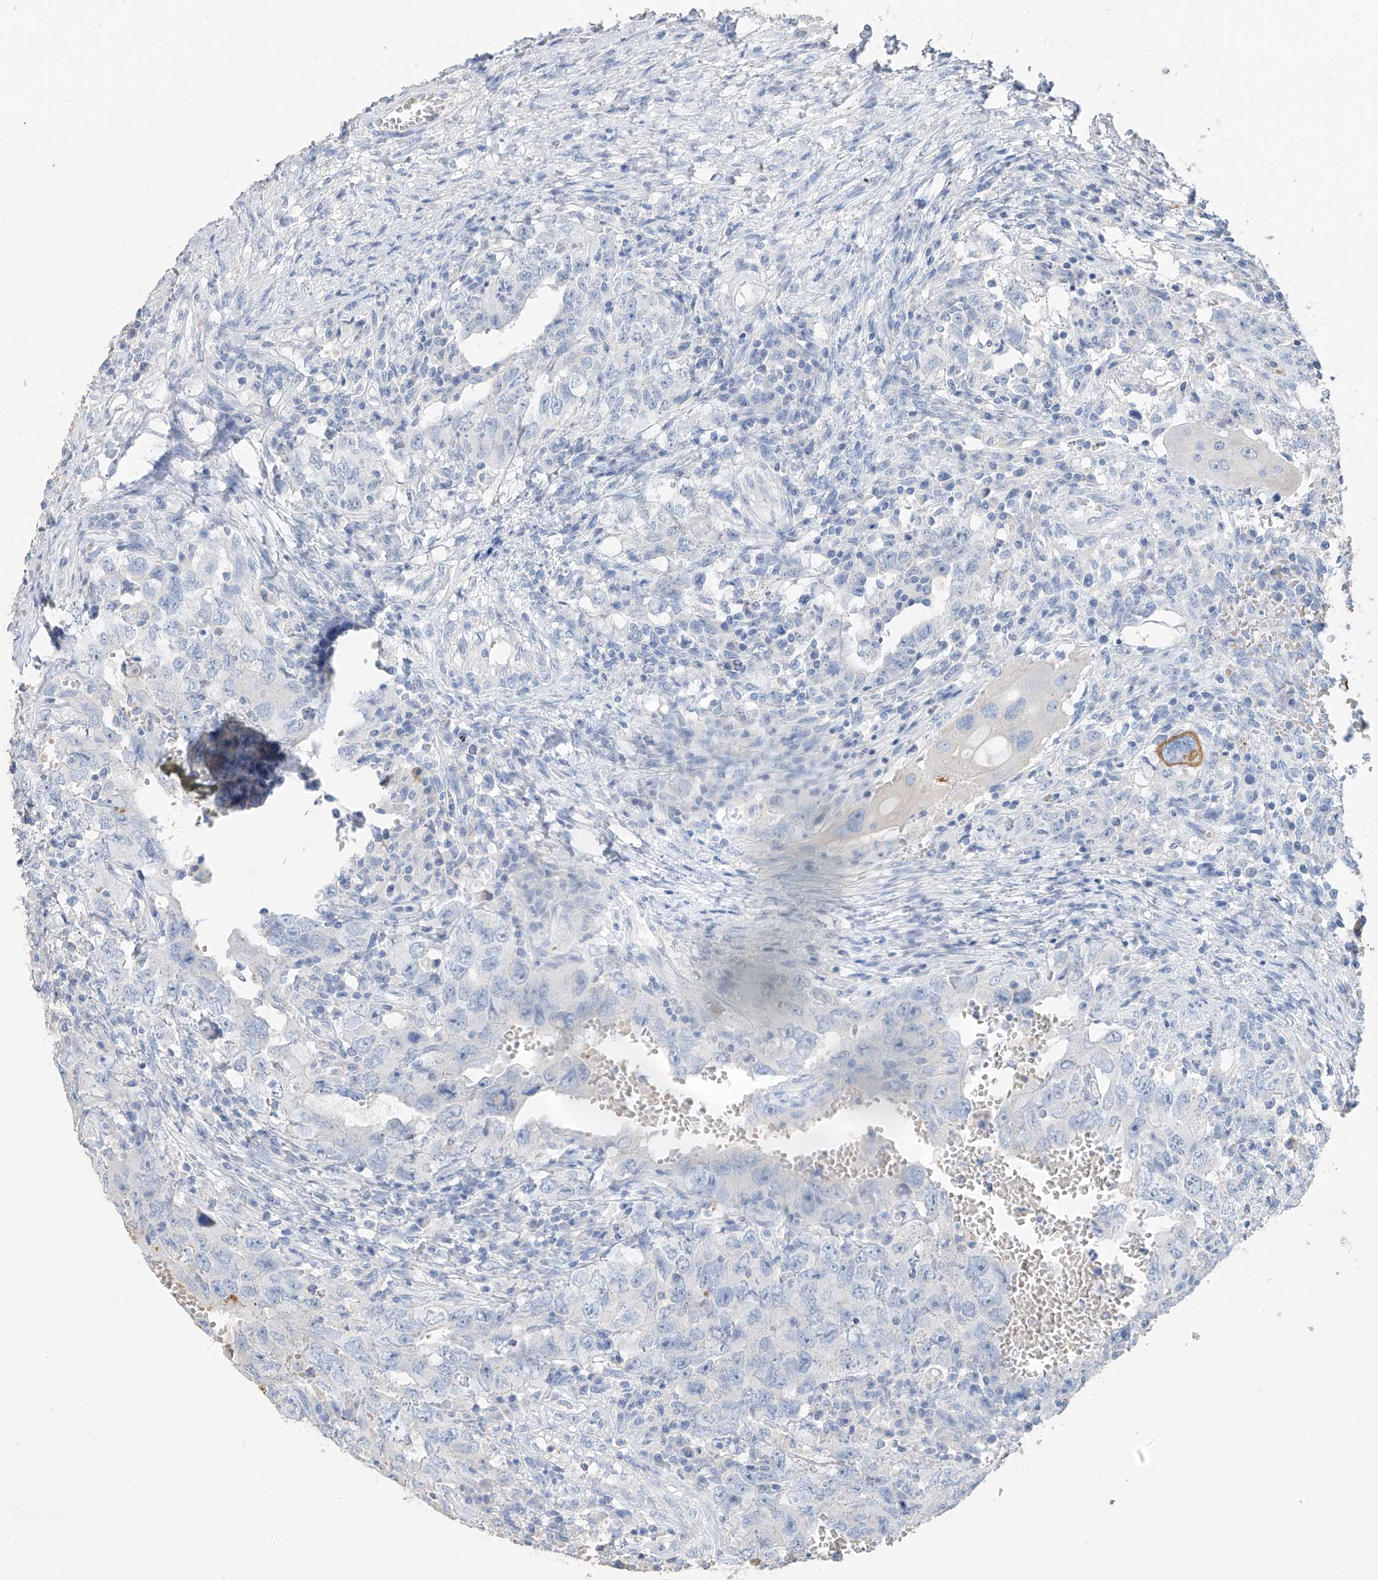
{"staining": {"intensity": "negative", "quantity": "none", "location": "none"}, "tissue": "testis cancer", "cell_type": "Tumor cells", "image_type": "cancer", "snomed": [{"axis": "morphology", "description": "Carcinoma, Embryonal, NOS"}, {"axis": "topography", "description": "Testis"}], "caption": "Embryonal carcinoma (testis) was stained to show a protein in brown. There is no significant staining in tumor cells.", "gene": "PAFAH1B3", "patient": {"sex": "male", "age": 26}}